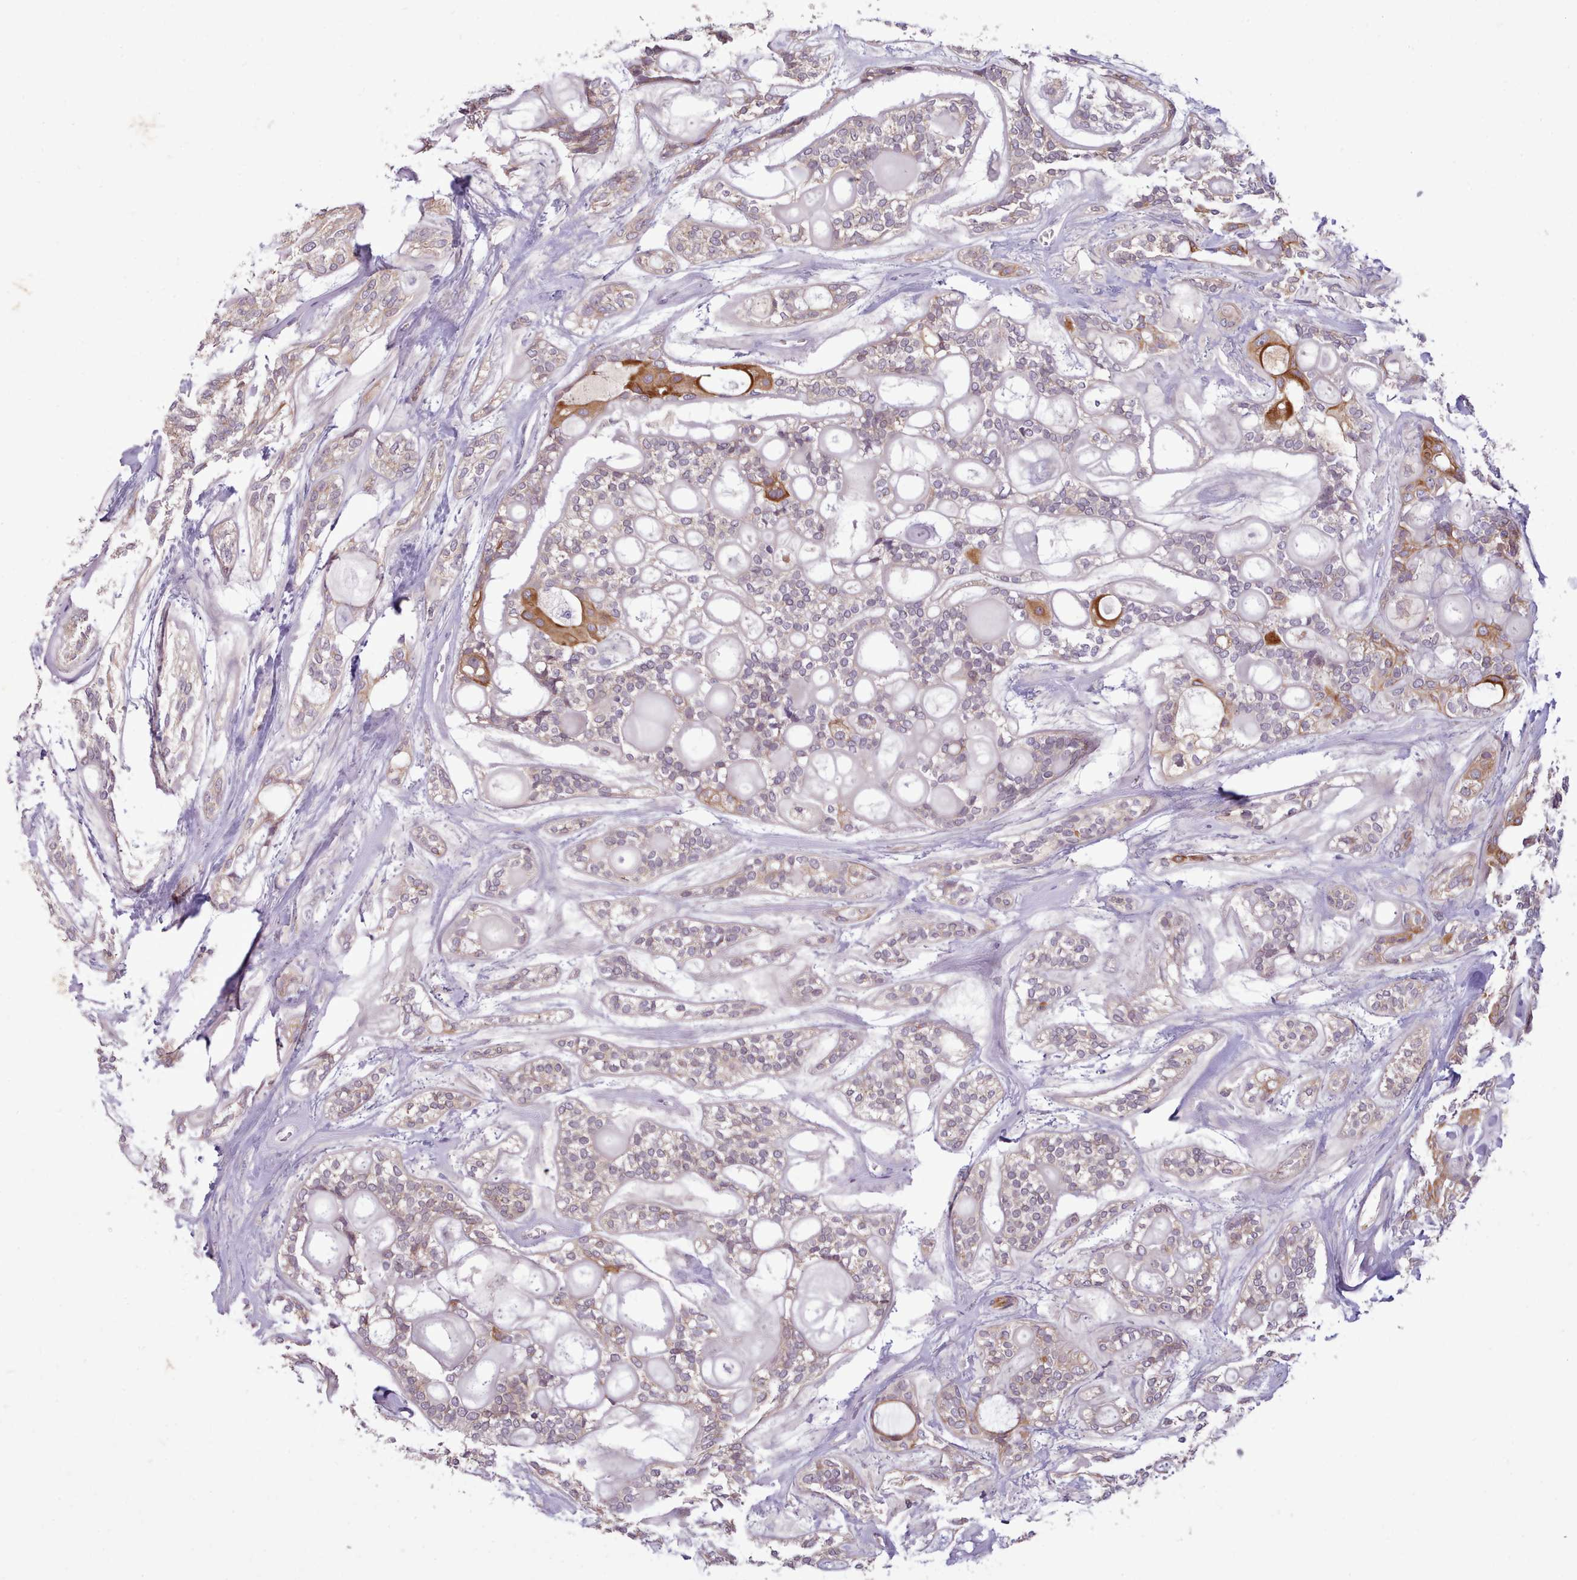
{"staining": {"intensity": "moderate", "quantity": "<25%", "location": "cytoplasmic/membranous"}, "tissue": "head and neck cancer", "cell_type": "Tumor cells", "image_type": "cancer", "snomed": [{"axis": "morphology", "description": "Adenocarcinoma, NOS"}, {"axis": "topography", "description": "Head-Neck"}], "caption": "Immunohistochemical staining of human head and neck cancer (adenocarcinoma) shows low levels of moderate cytoplasmic/membranous positivity in about <25% of tumor cells. The protein of interest is stained brown, and the nuclei are stained in blue (DAB (3,3'-diaminobenzidine) IHC with brightfield microscopy, high magnification).", "gene": "NMRK1", "patient": {"sex": "male", "age": 66}}